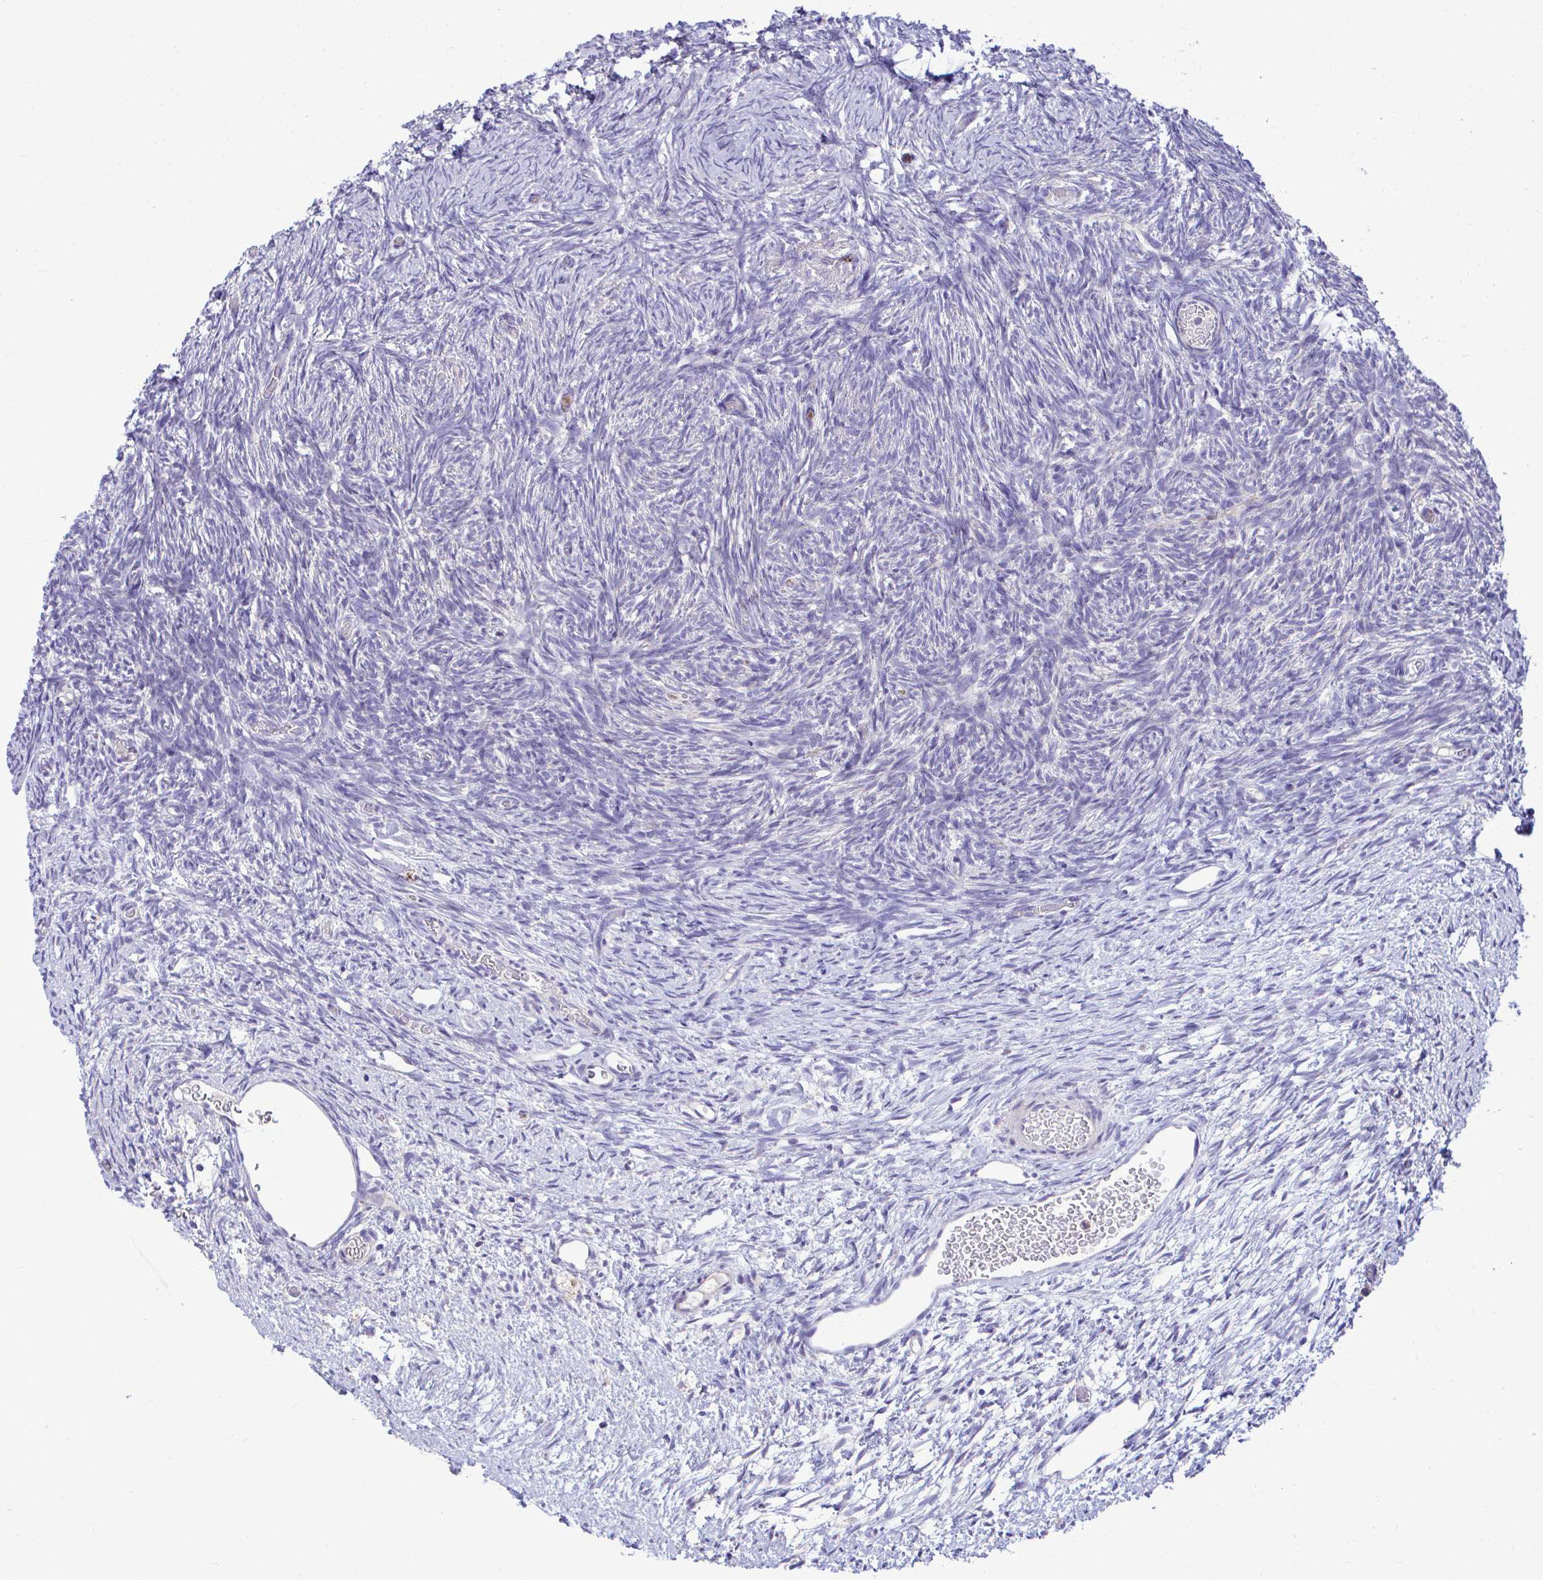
{"staining": {"intensity": "moderate", "quantity": ">75%", "location": "cytoplasmic/membranous"}, "tissue": "ovary", "cell_type": "Follicle cells", "image_type": "normal", "snomed": [{"axis": "morphology", "description": "Normal tissue, NOS"}, {"axis": "topography", "description": "Ovary"}], "caption": "Ovary stained with DAB immunohistochemistry (IHC) shows medium levels of moderate cytoplasmic/membranous positivity in about >75% of follicle cells.", "gene": "MRPS16", "patient": {"sex": "female", "age": 39}}